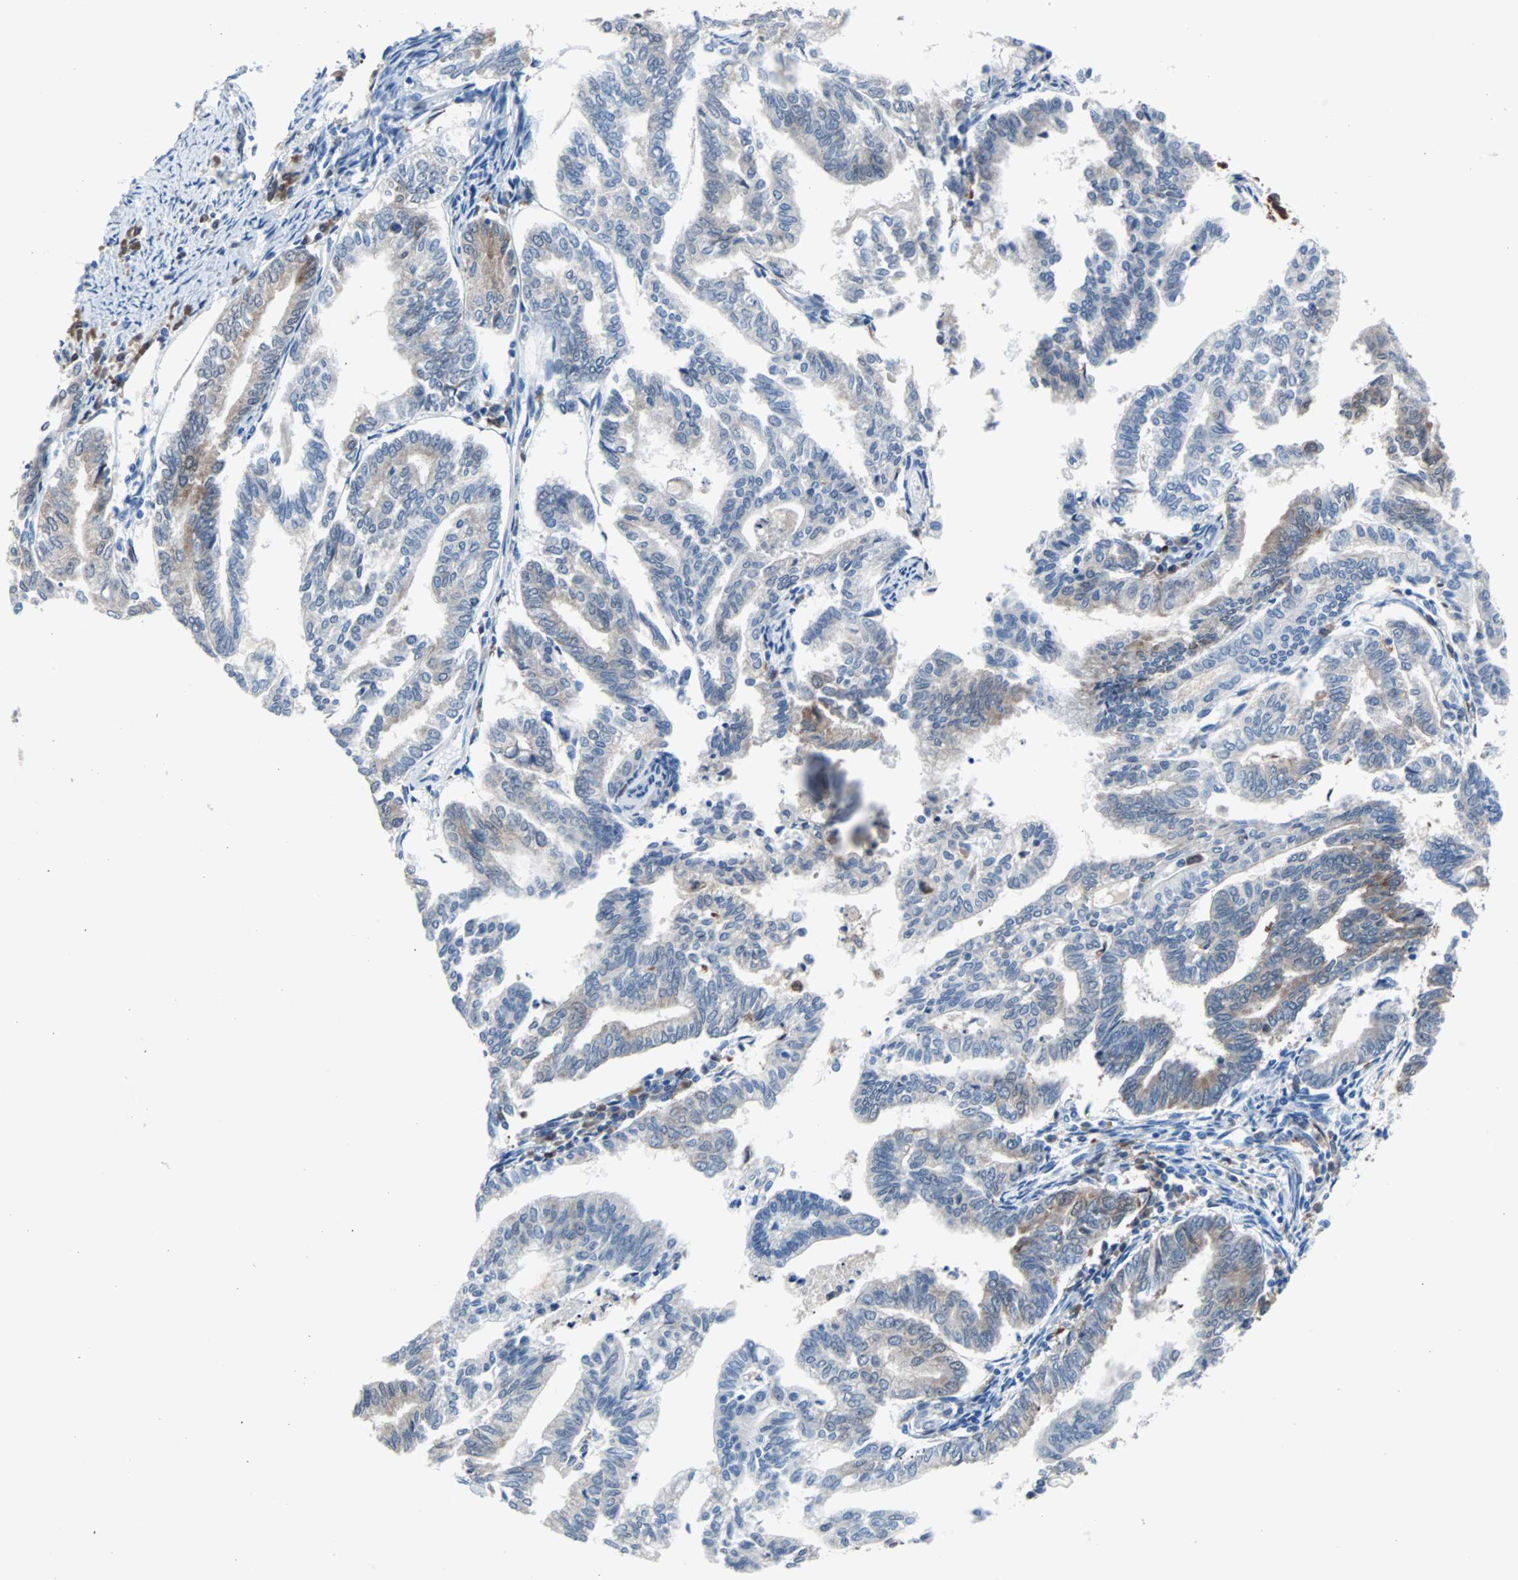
{"staining": {"intensity": "weak", "quantity": "25%-75%", "location": "cytoplasmic/membranous"}, "tissue": "endometrial cancer", "cell_type": "Tumor cells", "image_type": "cancer", "snomed": [{"axis": "morphology", "description": "Adenocarcinoma, NOS"}, {"axis": "topography", "description": "Endometrium"}], "caption": "Immunohistochemistry (IHC) staining of endometrial adenocarcinoma, which demonstrates low levels of weak cytoplasmic/membranous positivity in about 25%-75% of tumor cells indicating weak cytoplasmic/membranous protein positivity. The staining was performed using DAB (3,3'-diaminobenzidine) (brown) for protein detection and nuclei were counterstained in hematoxylin (blue).", "gene": "SYK", "patient": {"sex": "female", "age": 79}}